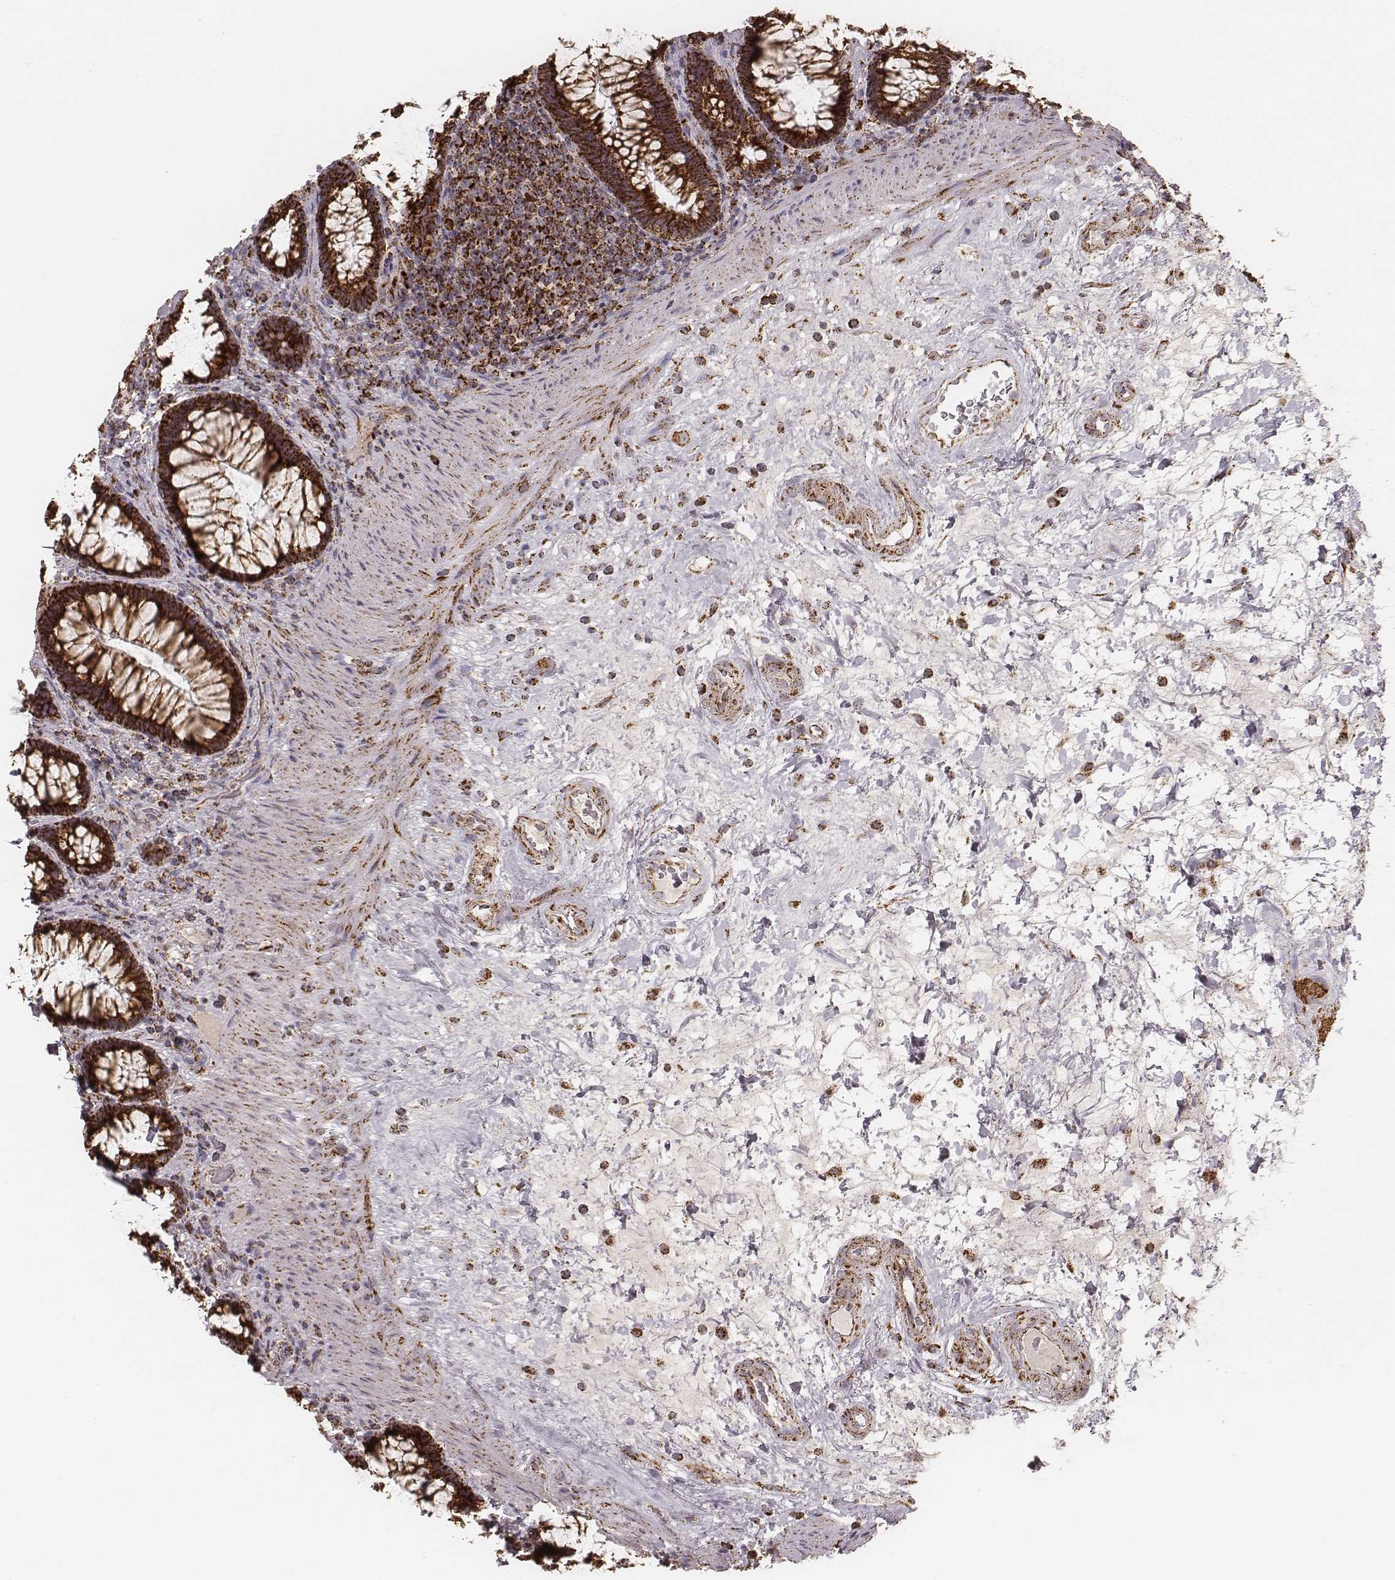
{"staining": {"intensity": "strong", "quantity": ">75%", "location": "cytoplasmic/membranous"}, "tissue": "rectum", "cell_type": "Glandular cells", "image_type": "normal", "snomed": [{"axis": "morphology", "description": "Normal tissue, NOS"}, {"axis": "topography", "description": "Rectum"}], "caption": "This photomicrograph demonstrates immunohistochemistry staining of benign rectum, with high strong cytoplasmic/membranous positivity in approximately >75% of glandular cells.", "gene": "CS", "patient": {"sex": "male", "age": 72}}